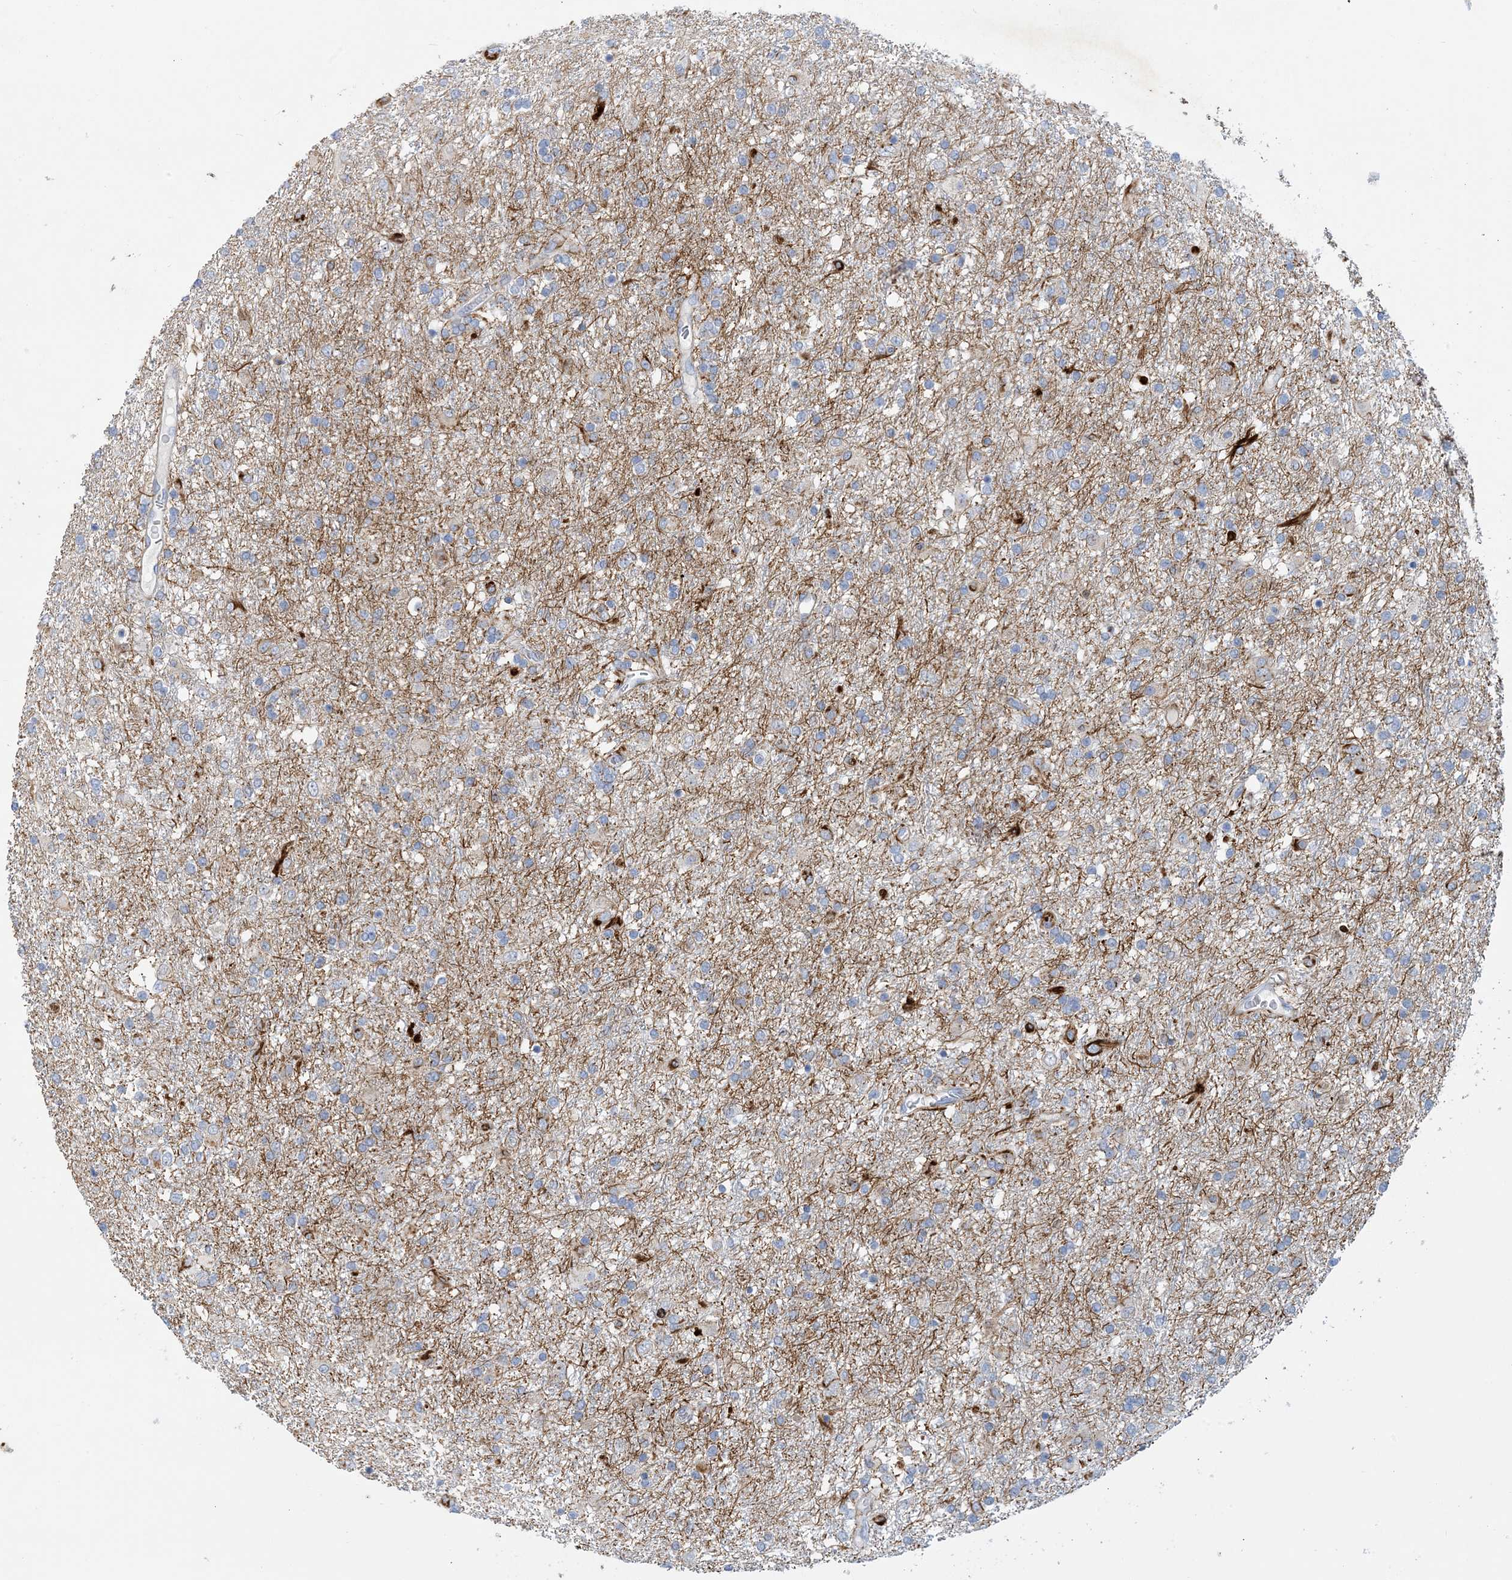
{"staining": {"intensity": "negative", "quantity": "none", "location": "none"}, "tissue": "glioma", "cell_type": "Tumor cells", "image_type": "cancer", "snomed": [{"axis": "morphology", "description": "Glioma, malignant, Low grade"}, {"axis": "topography", "description": "Brain"}], "caption": "Tumor cells are negative for protein expression in human glioma.", "gene": "ZCCHC18", "patient": {"sex": "male", "age": 65}}